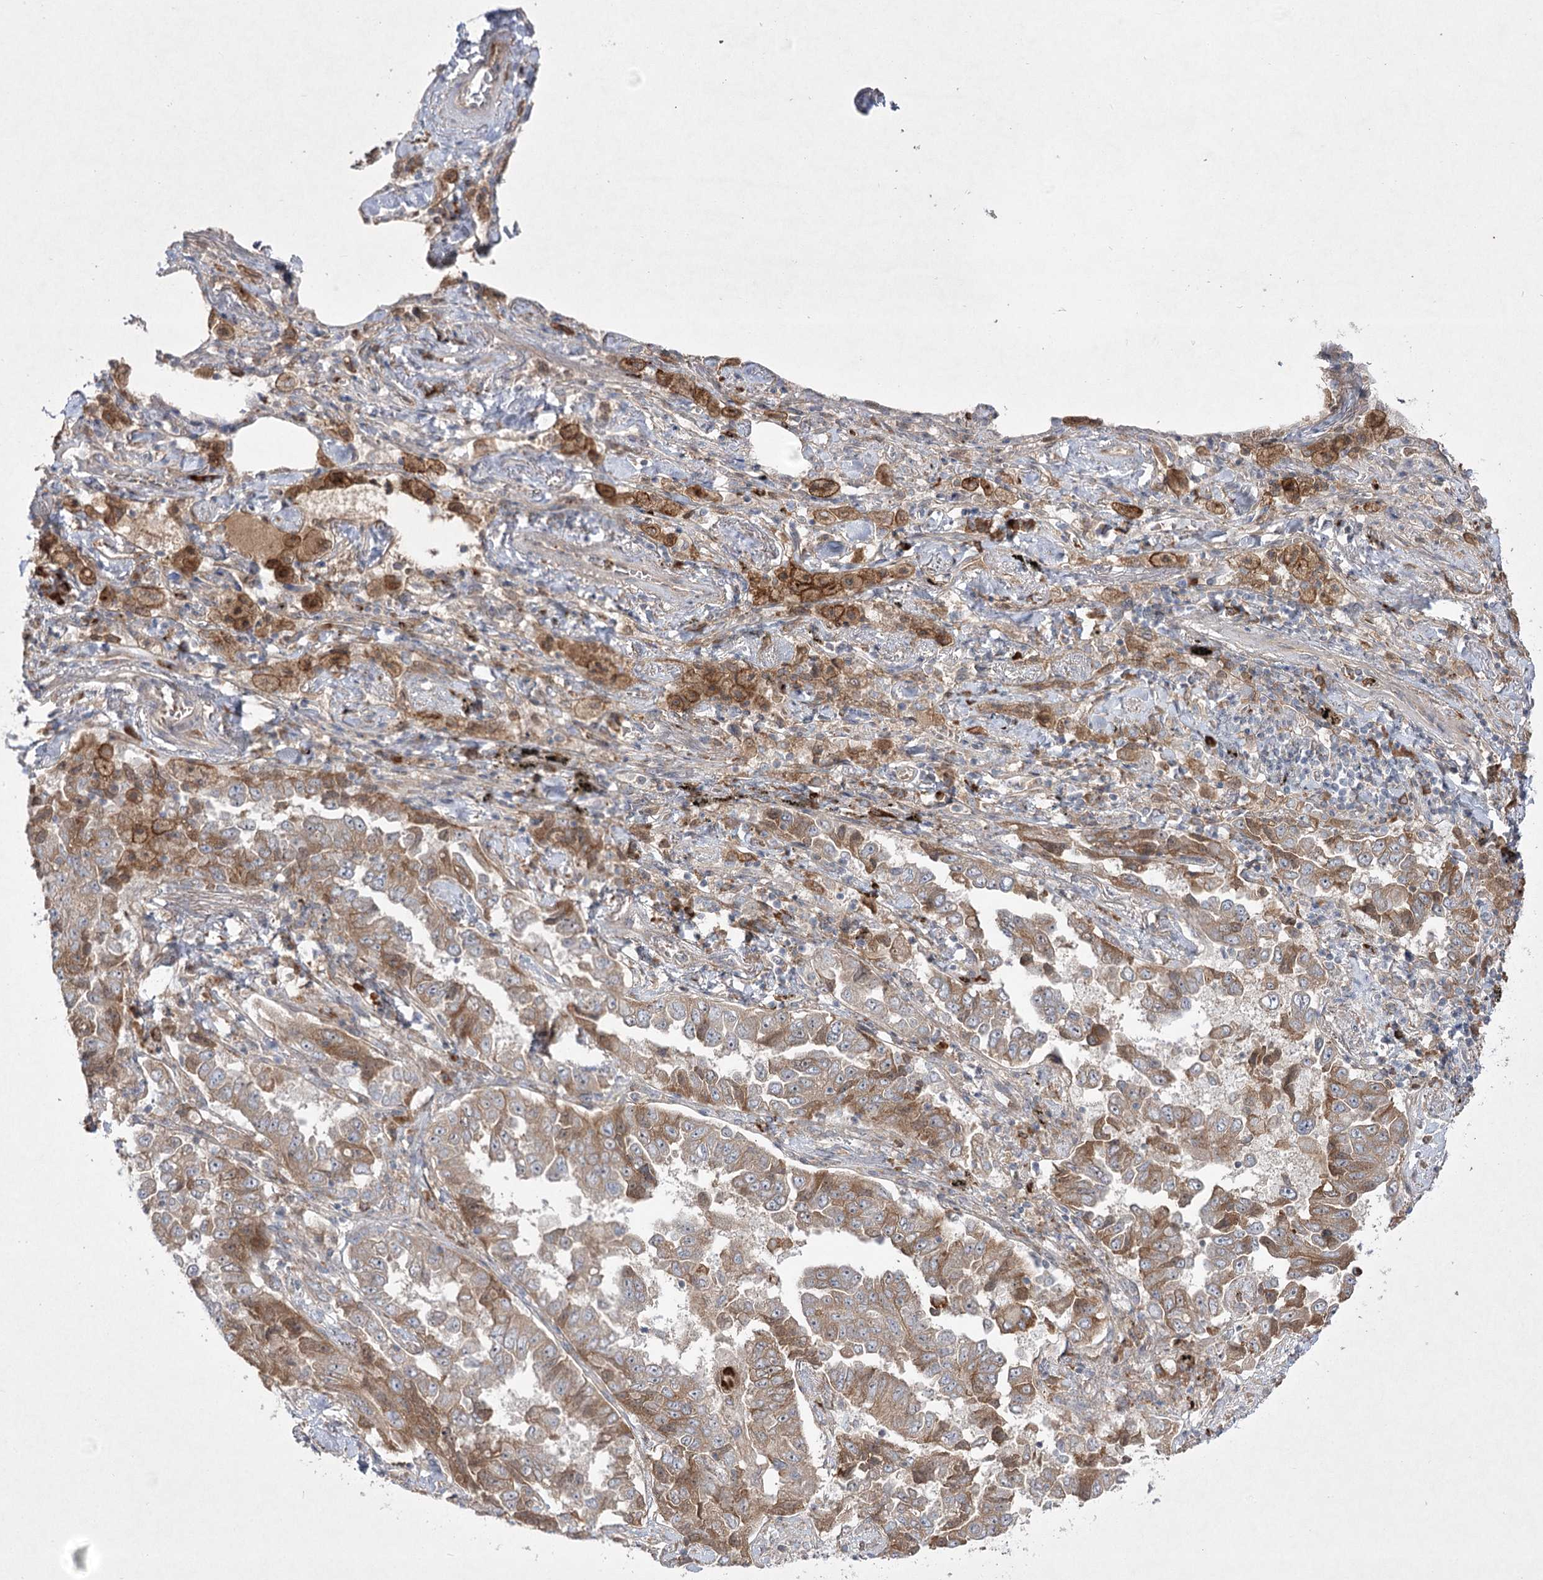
{"staining": {"intensity": "moderate", "quantity": ">75%", "location": "cytoplasmic/membranous"}, "tissue": "lung cancer", "cell_type": "Tumor cells", "image_type": "cancer", "snomed": [{"axis": "morphology", "description": "Adenocarcinoma, NOS"}, {"axis": "topography", "description": "Lung"}], "caption": "High-power microscopy captured an IHC histopathology image of lung cancer, revealing moderate cytoplasmic/membranous staining in approximately >75% of tumor cells.", "gene": "PLEKHA5", "patient": {"sex": "female", "age": 51}}